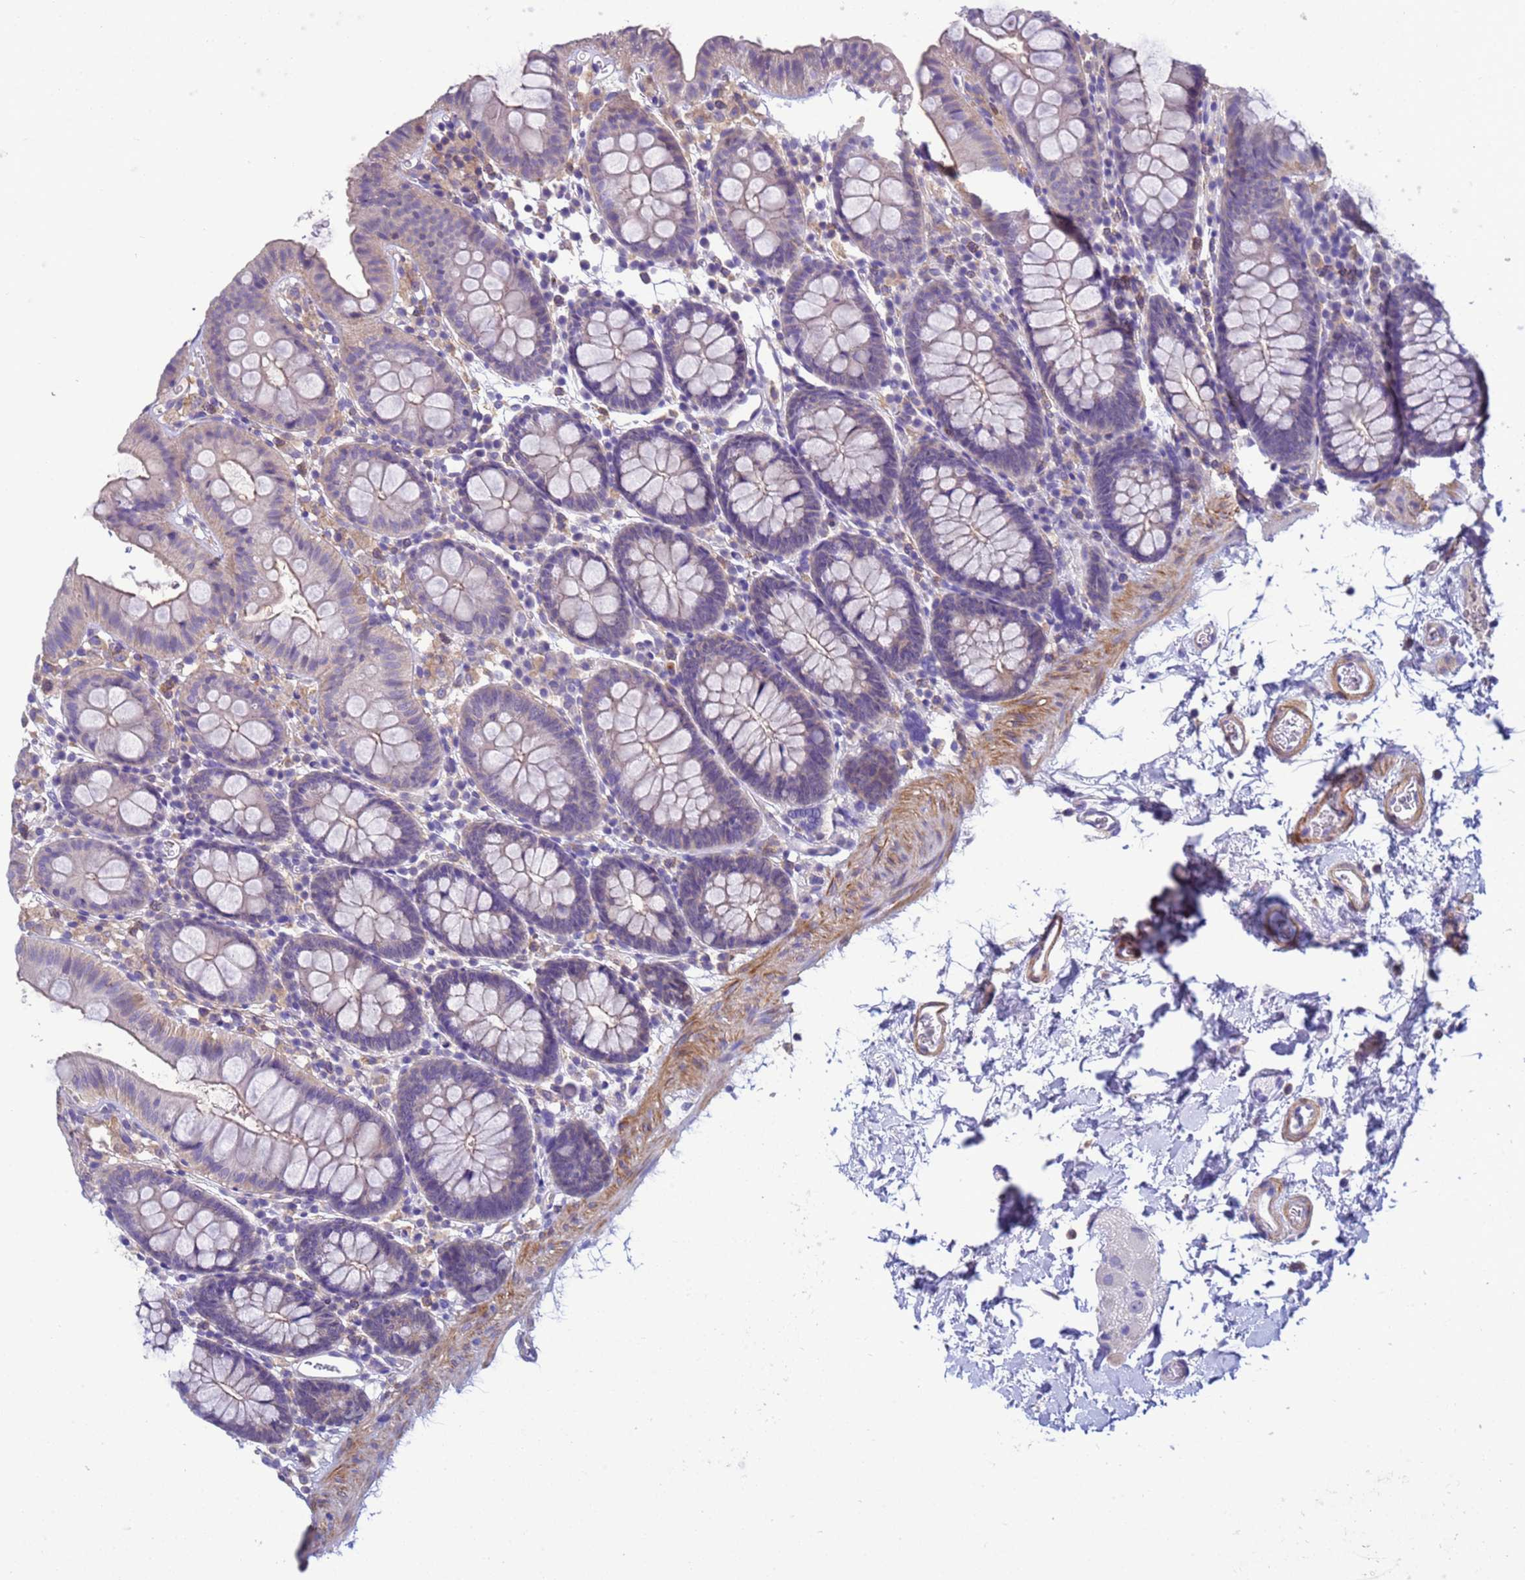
{"staining": {"intensity": "weak", "quantity": ">75%", "location": "cytoplasmic/membranous"}, "tissue": "colon", "cell_type": "Endothelial cells", "image_type": "normal", "snomed": [{"axis": "morphology", "description": "Normal tissue, NOS"}, {"axis": "topography", "description": "Colon"}], "caption": "Protein analysis of unremarkable colon shows weak cytoplasmic/membranous expression in approximately >75% of endothelial cells. (Stains: DAB in brown, nuclei in blue, Microscopy: brightfield microscopy at high magnification).", "gene": "KLHL13", "patient": {"sex": "male", "age": 75}}